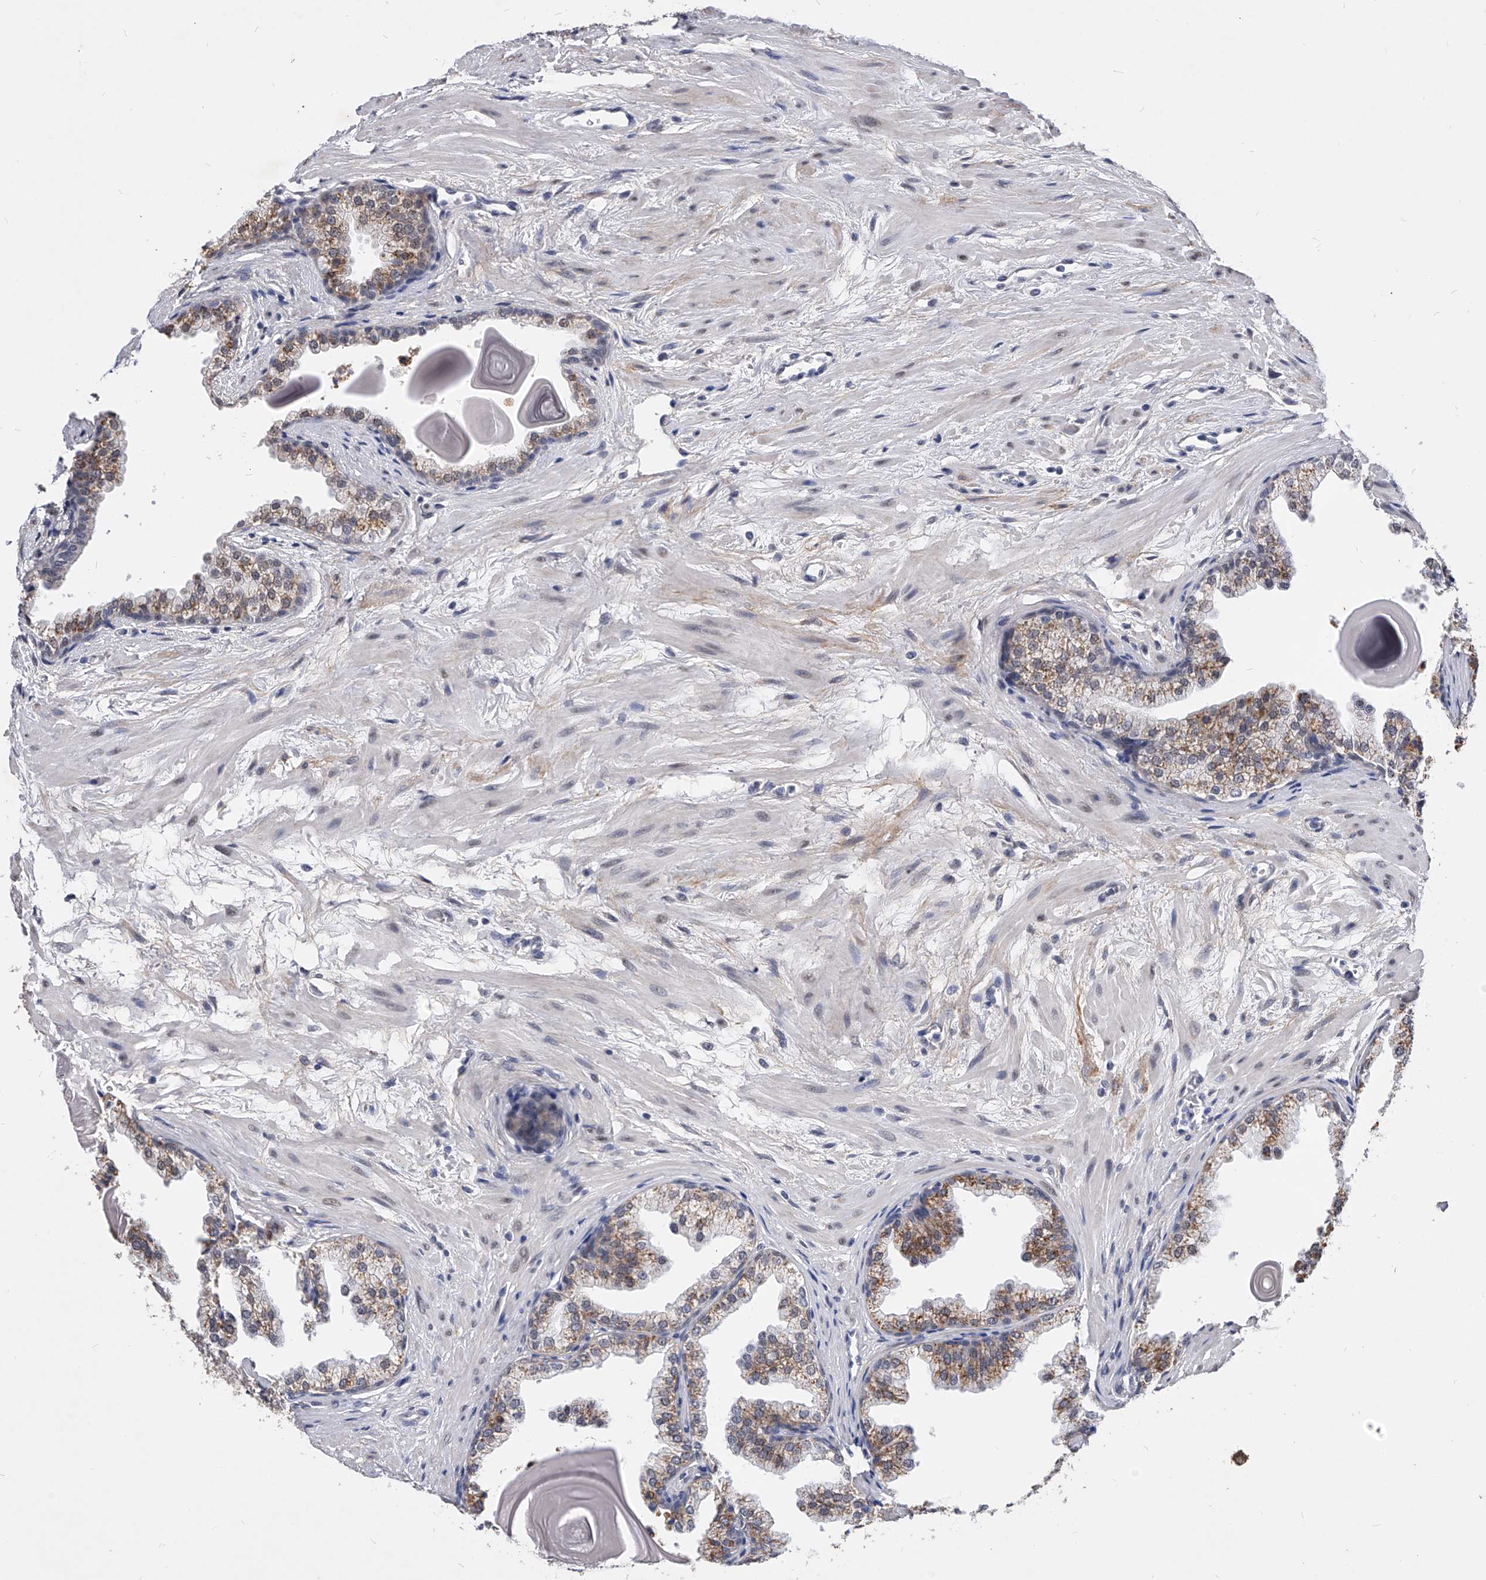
{"staining": {"intensity": "moderate", "quantity": "25%-75%", "location": "cytoplasmic/membranous"}, "tissue": "prostate", "cell_type": "Glandular cells", "image_type": "normal", "snomed": [{"axis": "morphology", "description": "Normal tissue, NOS"}, {"axis": "topography", "description": "Prostate"}], "caption": "Prostate stained with immunohistochemistry (IHC) exhibits moderate cytoplasmic/membranous staining in about 25%-75% of glandular cells.", "gene": "ZNF529", "patient": {"sex": "male", "age": 48}}